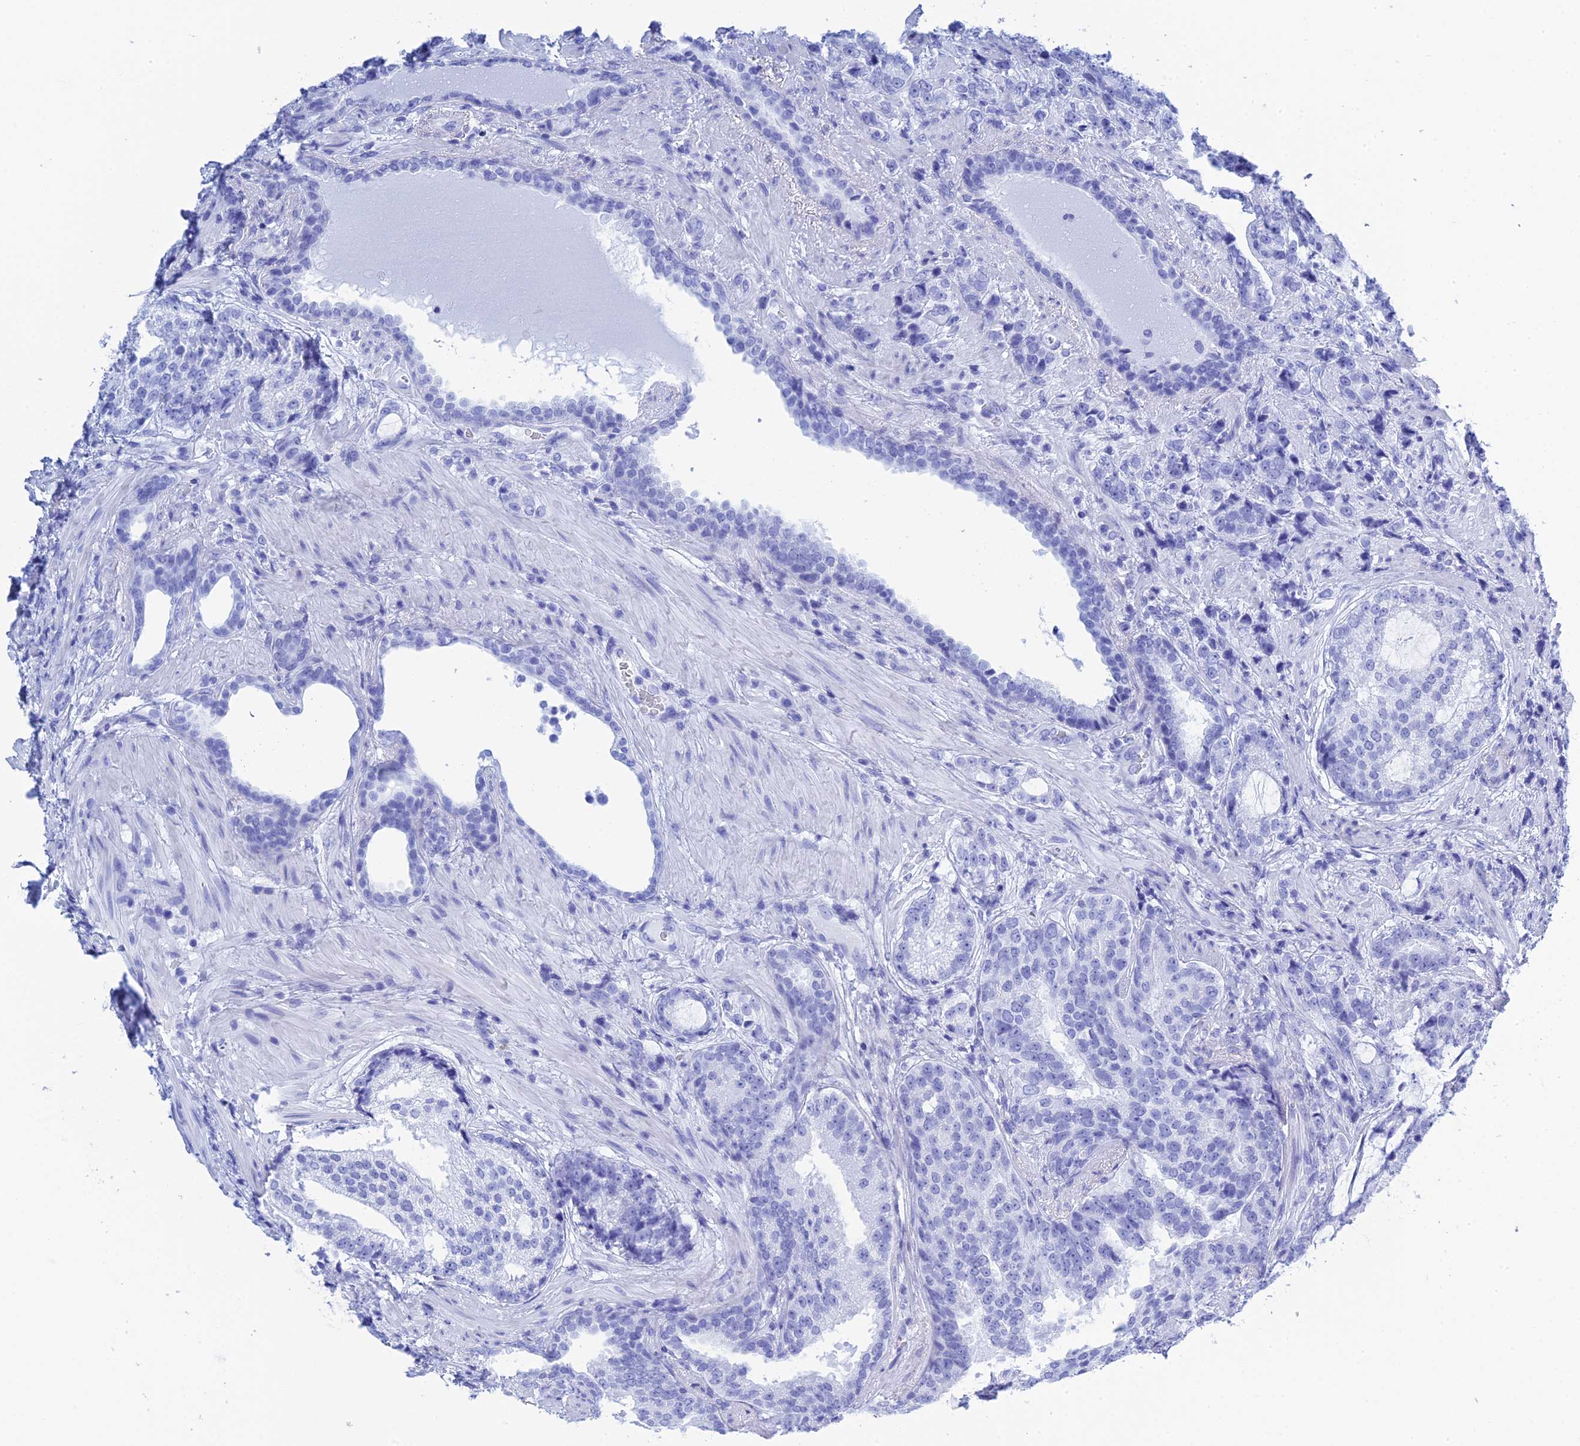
{"staining": {"intensity": "negative", "quantity": "none", "location": "none"}, "tissue": "prostate cancer", "cell_type": "Tumor cells", "image_type": "cancer", "snomed": [{"axis": "morphology", "description": "Adenocarcinoma, High grade"}, {"axis": "topography", "description": "Prostate"}], "caption": "Image shows no protein staining in tumor cells of prostate cancer (adenocarcinoma (high-grade)) tissue.", "gene": "TEX101", "patient": {"sex": "male", "age": 67}}